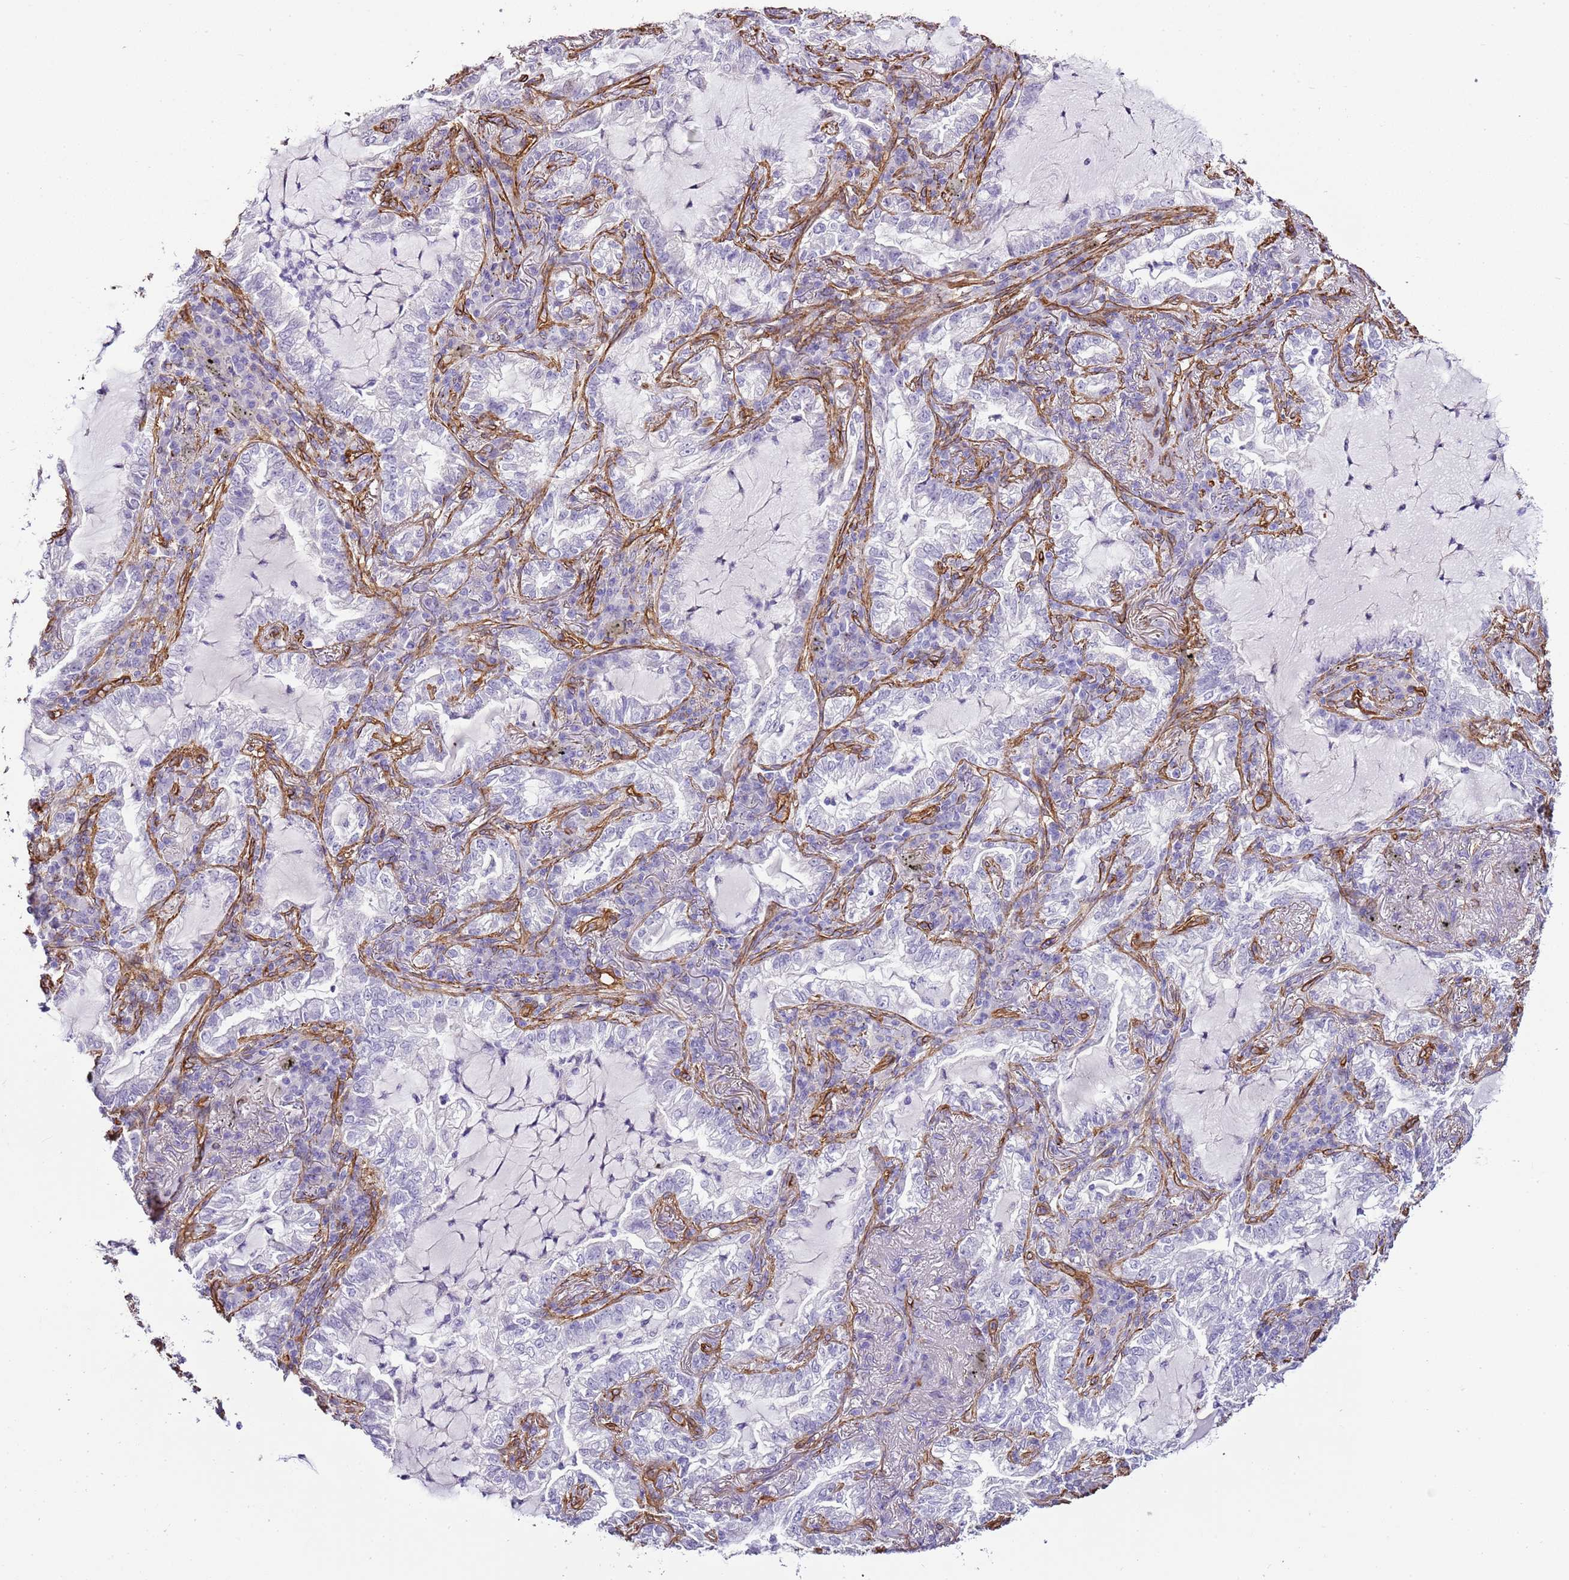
{"staining": {"intensity": "negative", "quantity": "none", "location": "none"}, "tissue": "lung cancer", "cell_type": "Tumor cells", "image_type": "cancer", "snomed": [{"axis": "morphology", "description": "Adenocarcinoma, NOS"}, {"axis": "topography", "description": "Lung"}], "caption": "Immunohistochemistry (IHC) of human lung cancer (adenocarcinoma) shows no expression in tumor cells.", "gene": "CTDSPL", "patient": {"sex": "female", "age": 73}}